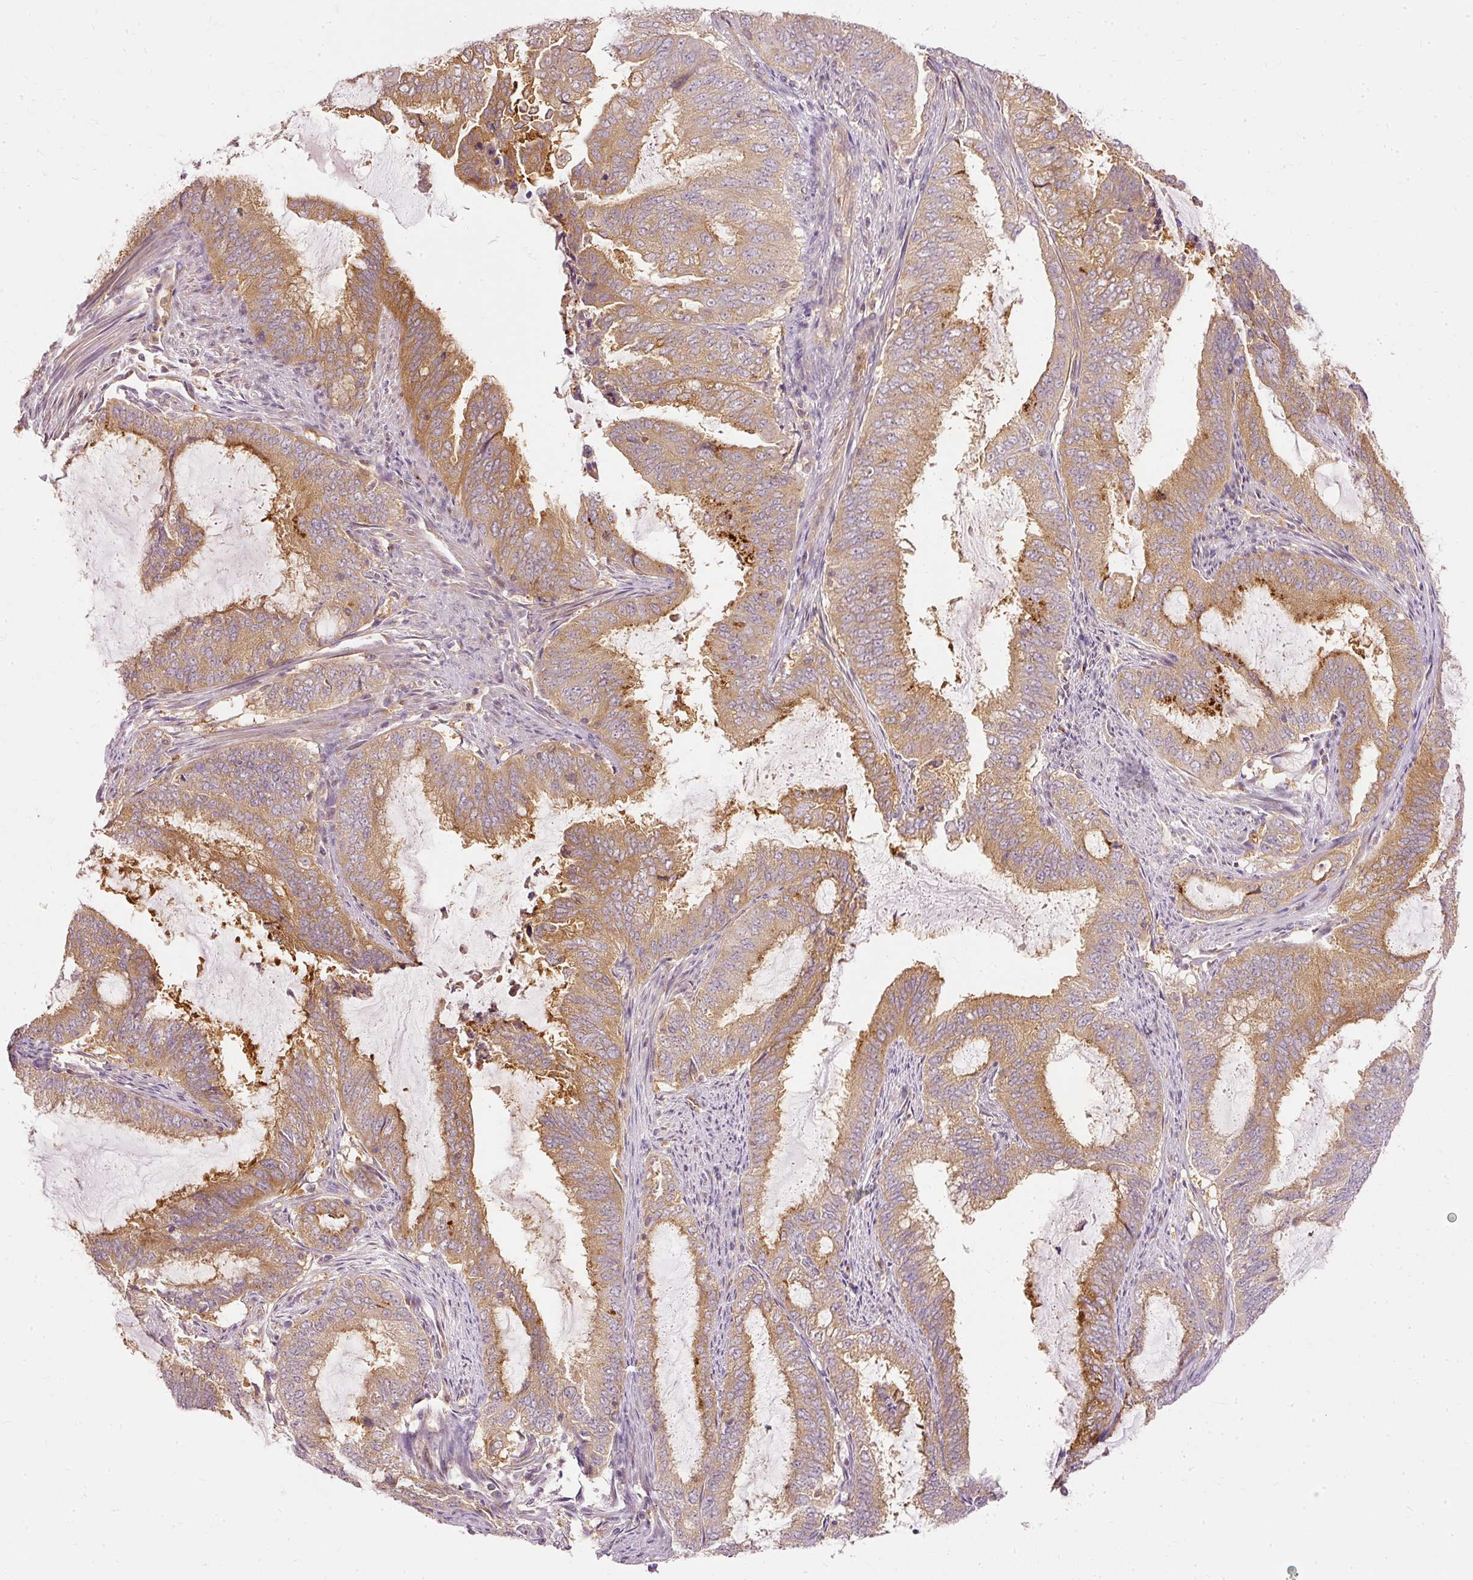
{"staining": {"intensity": "moderate", "quantity": "25%-75%", "location": "cytoplasmic/membranous"}, "tissue": "endometrial cancer", "cell_type": "Tumor cells", "image_type": "cancer", "snomed": [{"axis": "morphology", "description": "Adenocarcinoma, NOS"}, {"axis": "topography", "description": "Endometrium"}], "caption": "This photomicrograph displays endometrial cancer stained with immunohistochemistry (IHC) to label a protein in brown. The cytoplasmic/membranous of tumor cells show moderate positivity for the protein. Nuclei are counter-stained blue.", "gene": "ARMH3", "patient": {"sex": "female", "age": 51}}